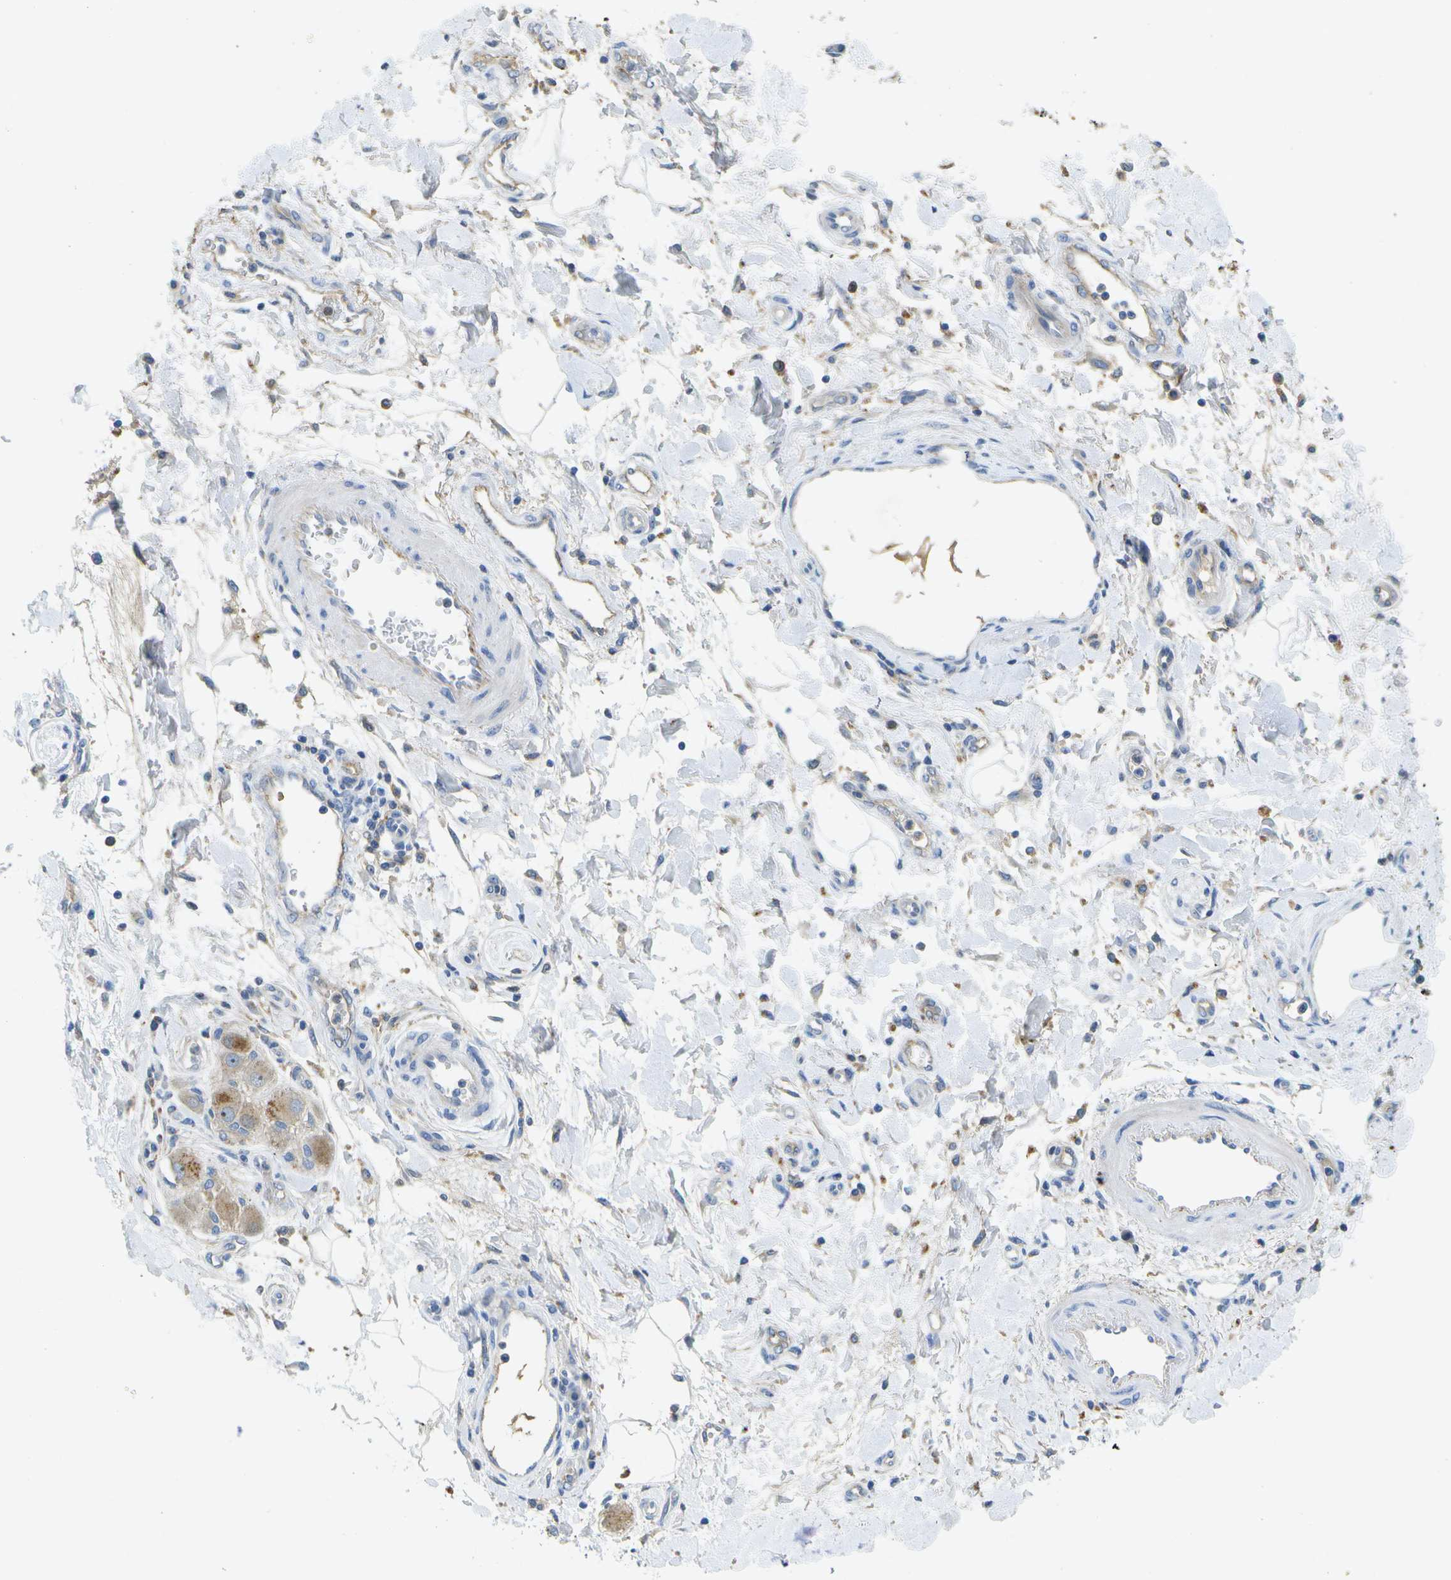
{"staining": {"intensity": "weak", "quantity": "<25%", "location": "cytoplasmic/membranous"}, "tissue": "pancreatic cancer", "cell_type": "Tumor cells", "image_type": "cancer", "snomed": [{"axis": "morphology", "description": "Adenocarcinoma, NOS"}, {"axis": "topography", "description": "Pancreas"}], "caption": "This is an immunohistochemistry (IHC) histopathology image of human adenocarcinoma (pancreatic). There is no expression in tumor cells.", "gene": "LIPG", "patient": {"sex": "female", "age": 78}}